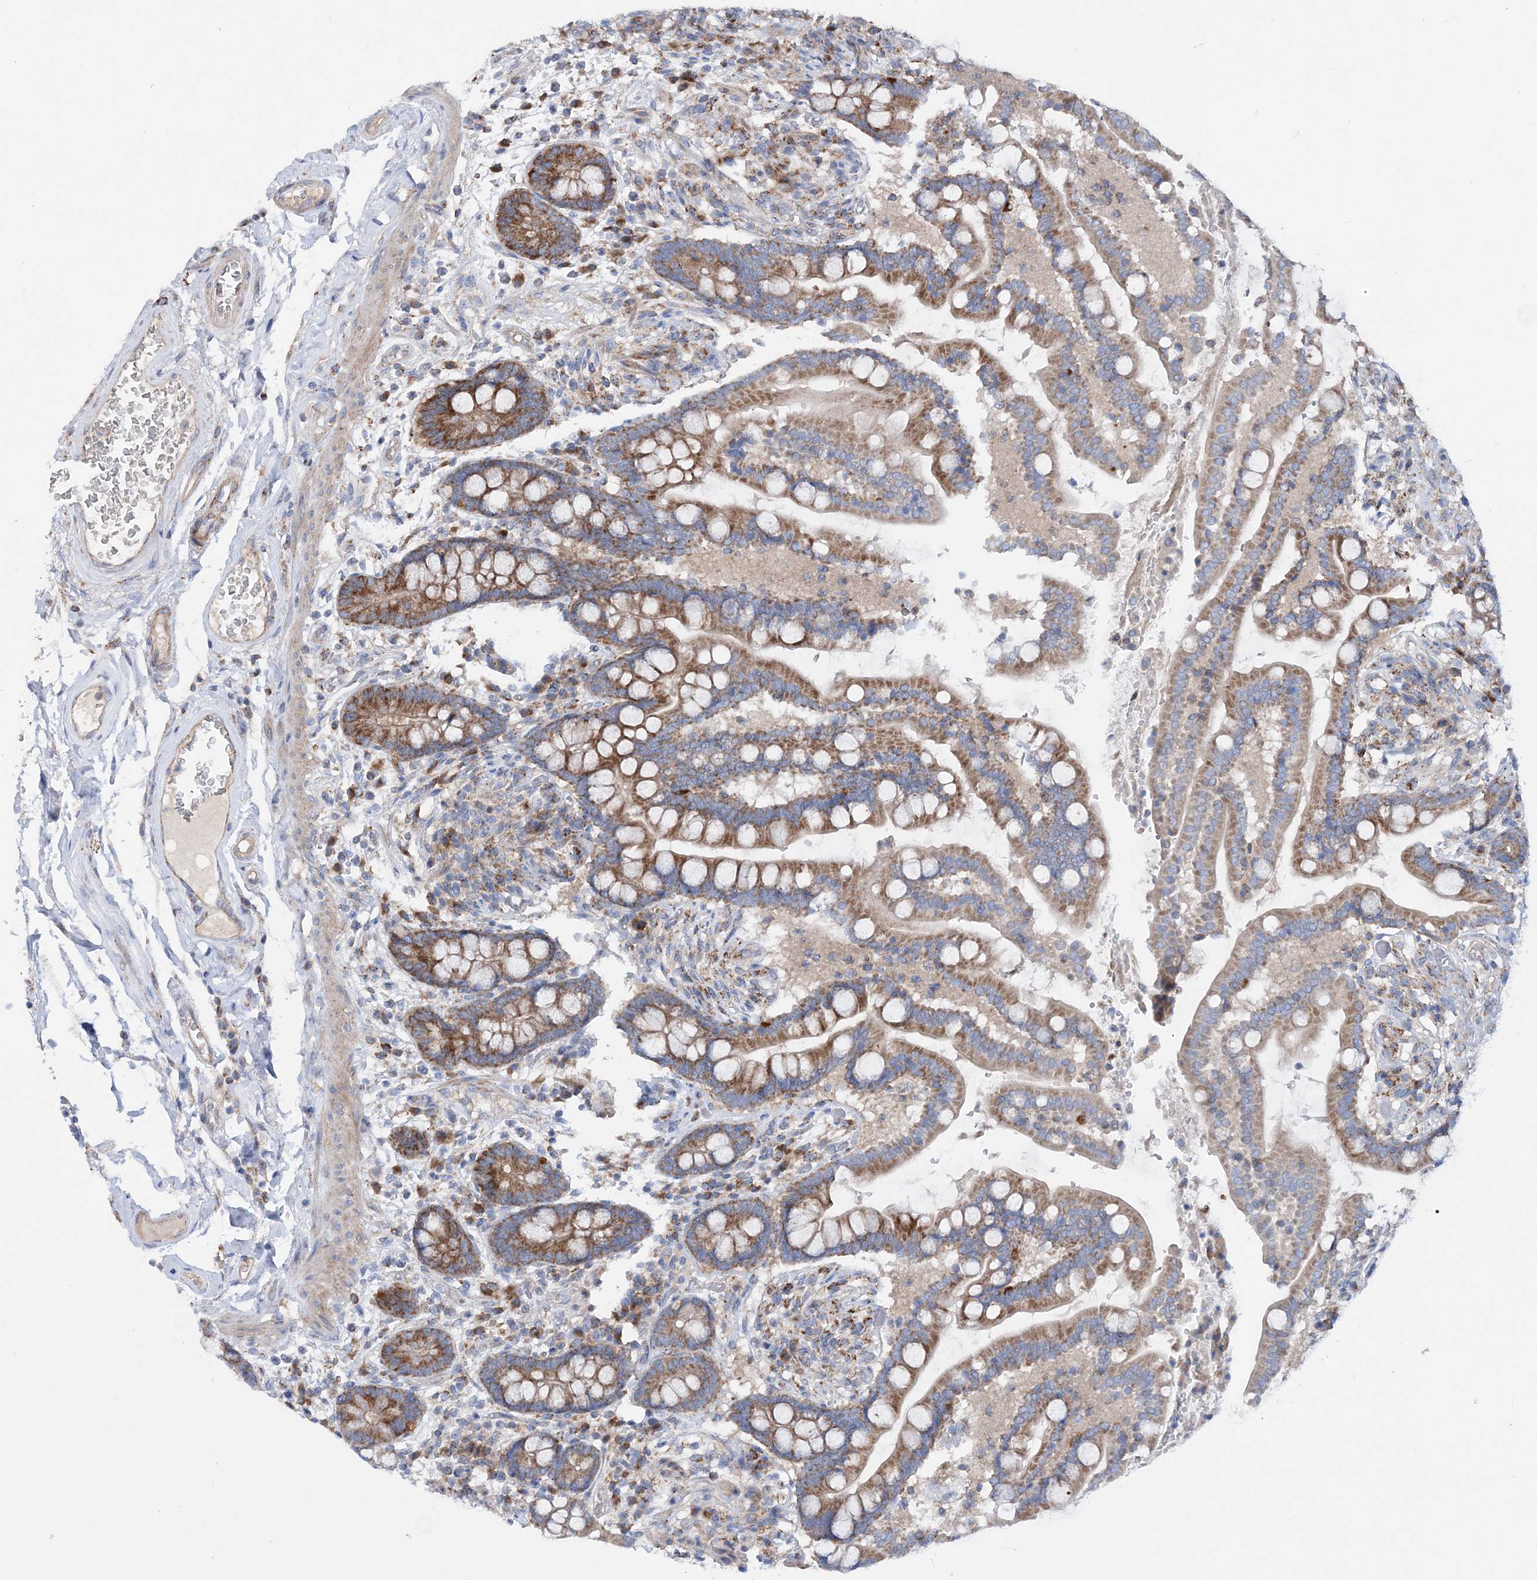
{"staining": {"intensity": "moderate", "quantity": "25%-75%", "location": "cytoplasmic/membranous"}, "tissue": "colon", "cell_type": "Endothelial cells", "image_type": "normal", "snomed": [{"axis": "morphology", "description": "Normal tissue, NOS"}, {"axis": "topography", "description": "Colon"}], "caption": "Unremarkable colon demonstrates moderate cytoplasmic/membranous staining in approximately 25%-75% of endothelial cells, visualized by immunohistochemistry. (DAB = brown stain, brightfield microscopy at high magnification).", "gene": "NGLY1", "patient": {"sex": "male", "age": 73}}